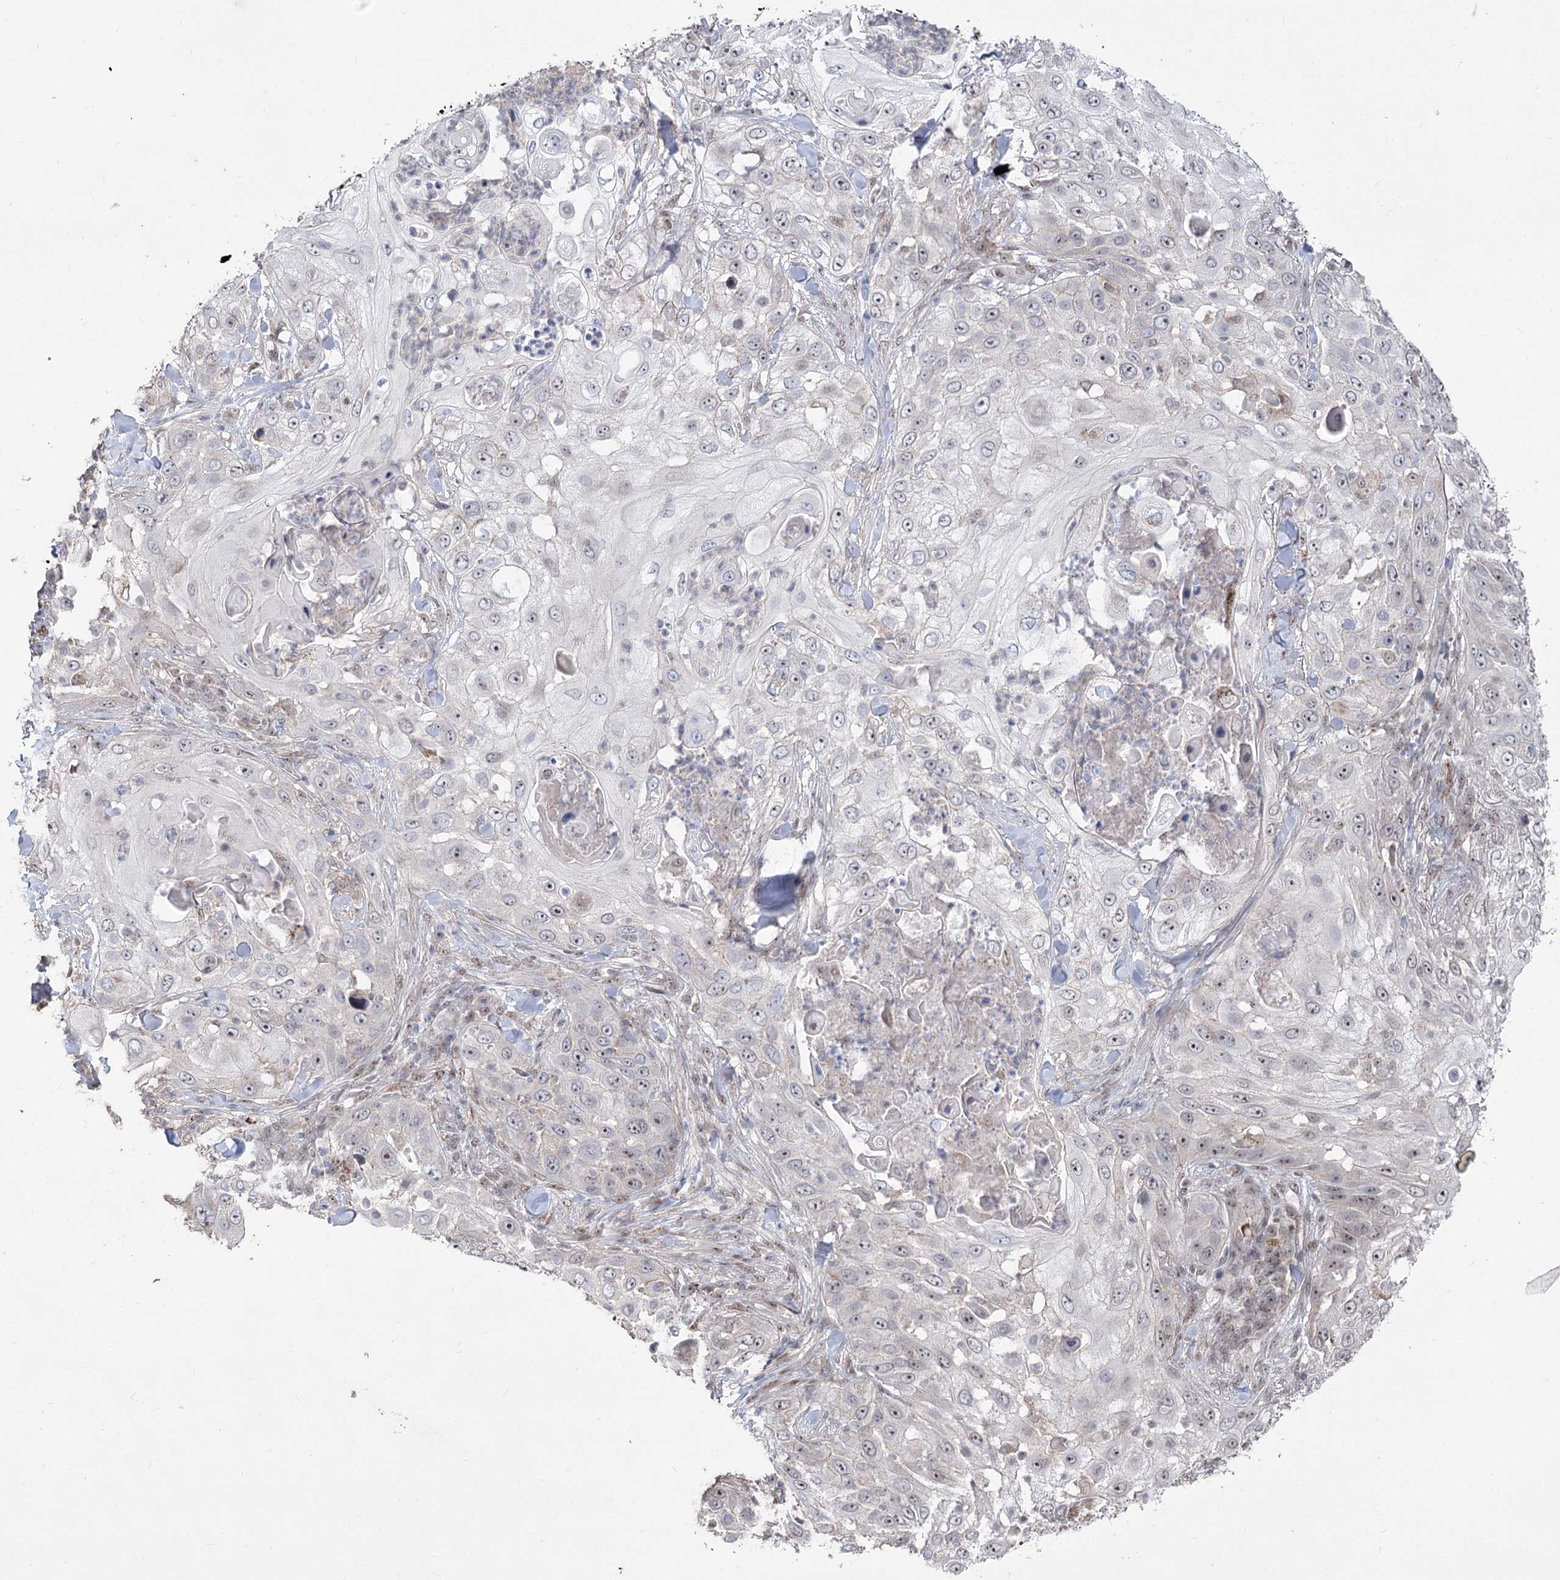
{"staining": {"intensity": "weak", "quantity": "<25%", "location": "nuclear"}, "tissue": "skin cancer", "cell_type": "Tumor cells", "image_type": "cancer", "snomed": [{"axis": "morphology", "description": "Squamous cell carcinoma, NOS"}, {"axis": "topography", "description": "Skin"}], "caption": "Immunohistochemistry (IHC) histopathology image of neoplastic tissue: human skin cancer (squamous cell carcinoma) stained with DAB (3,3'-diaminobenzidine) demonstrates no significant protein staining in tumor cells.", "gene": "ZSCAN23", "patient": {"sex": "female", "age": 44}}